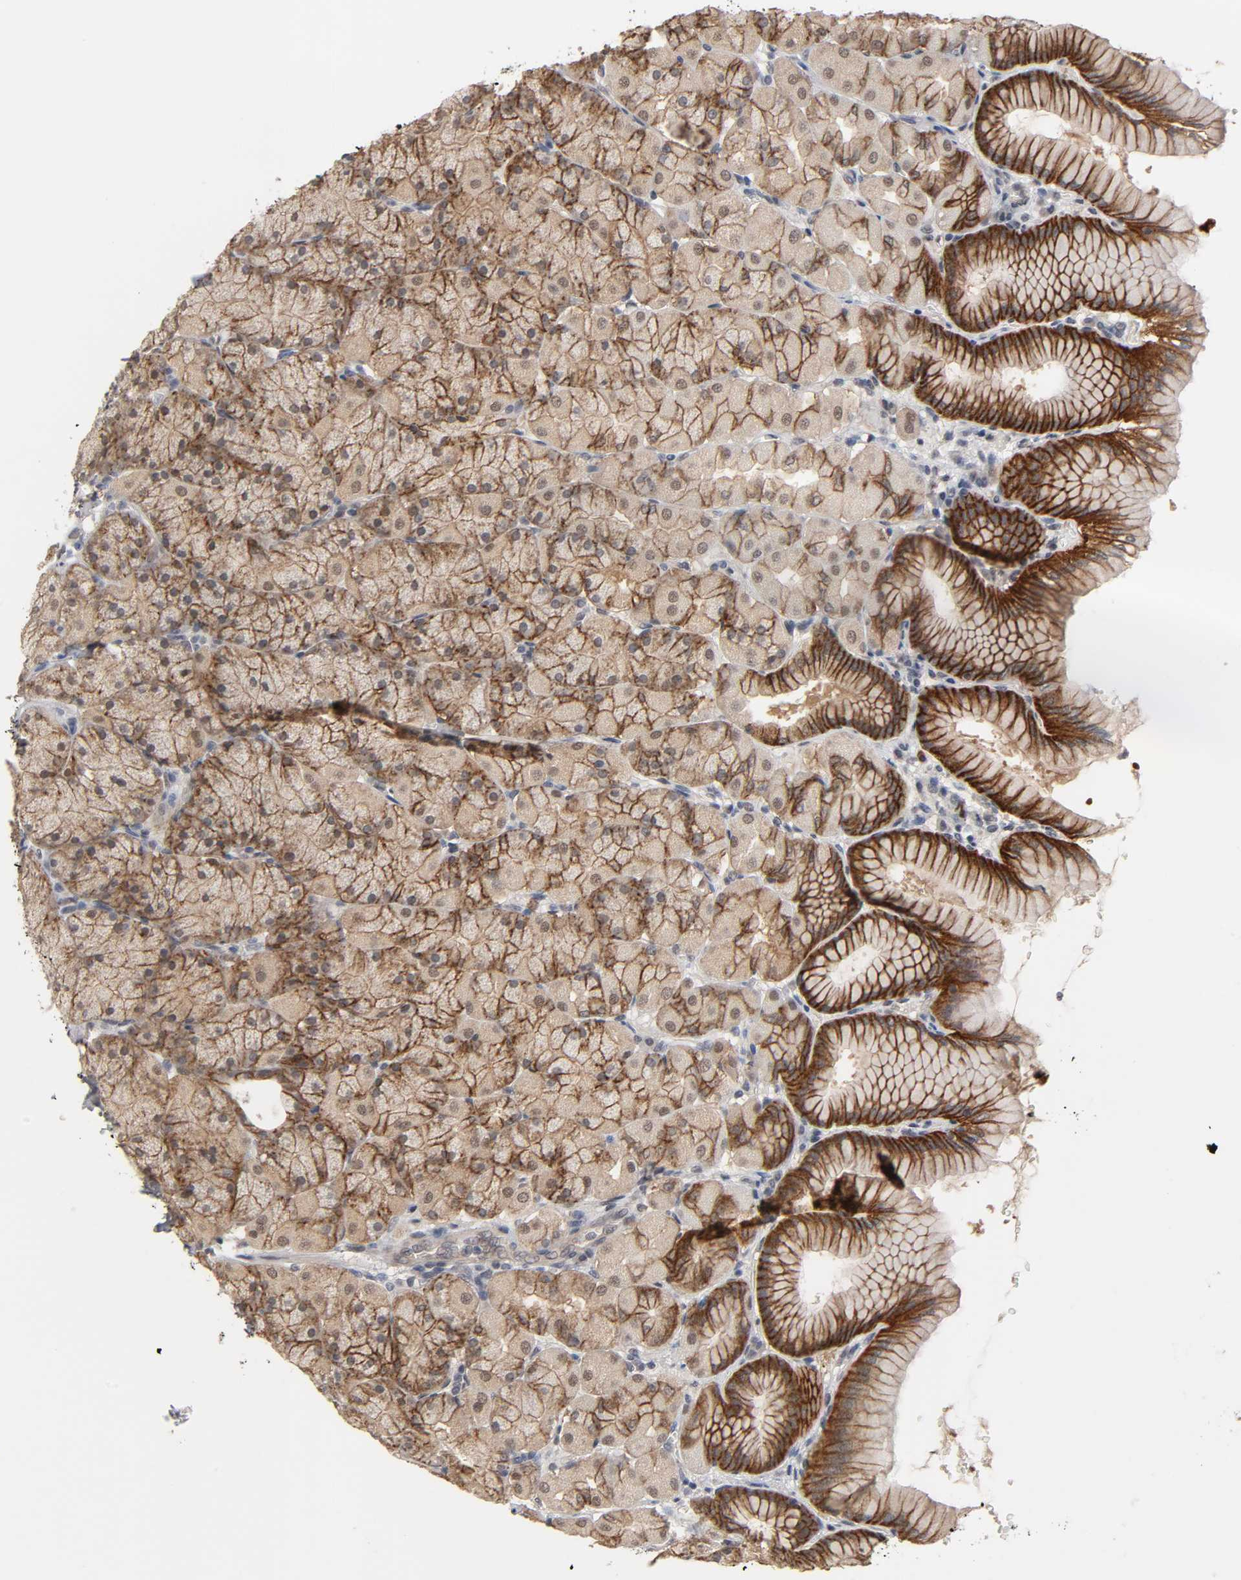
{"staining": {"intensity": "strong", "quantity": ">75%", "location": "cytoplasmic/membranous"}, "tissue": "stomach", "cell_type": "Glandular cells", "image_type": "normal", "snomed": [{"axis": "morphology", "description": "Normal tissue, NOS"}, {"axis": "topography", "description": "Stomach, upper"}], "caption": "The histopathology image demonstrates a brown stain indicating the presence of a protein in the cytoplasmic/membranous of glandular cells in stomach. Nuclei are stained in blue.", "gene": "HTR1E", "patient": {"sex": "female", "age": 56}}